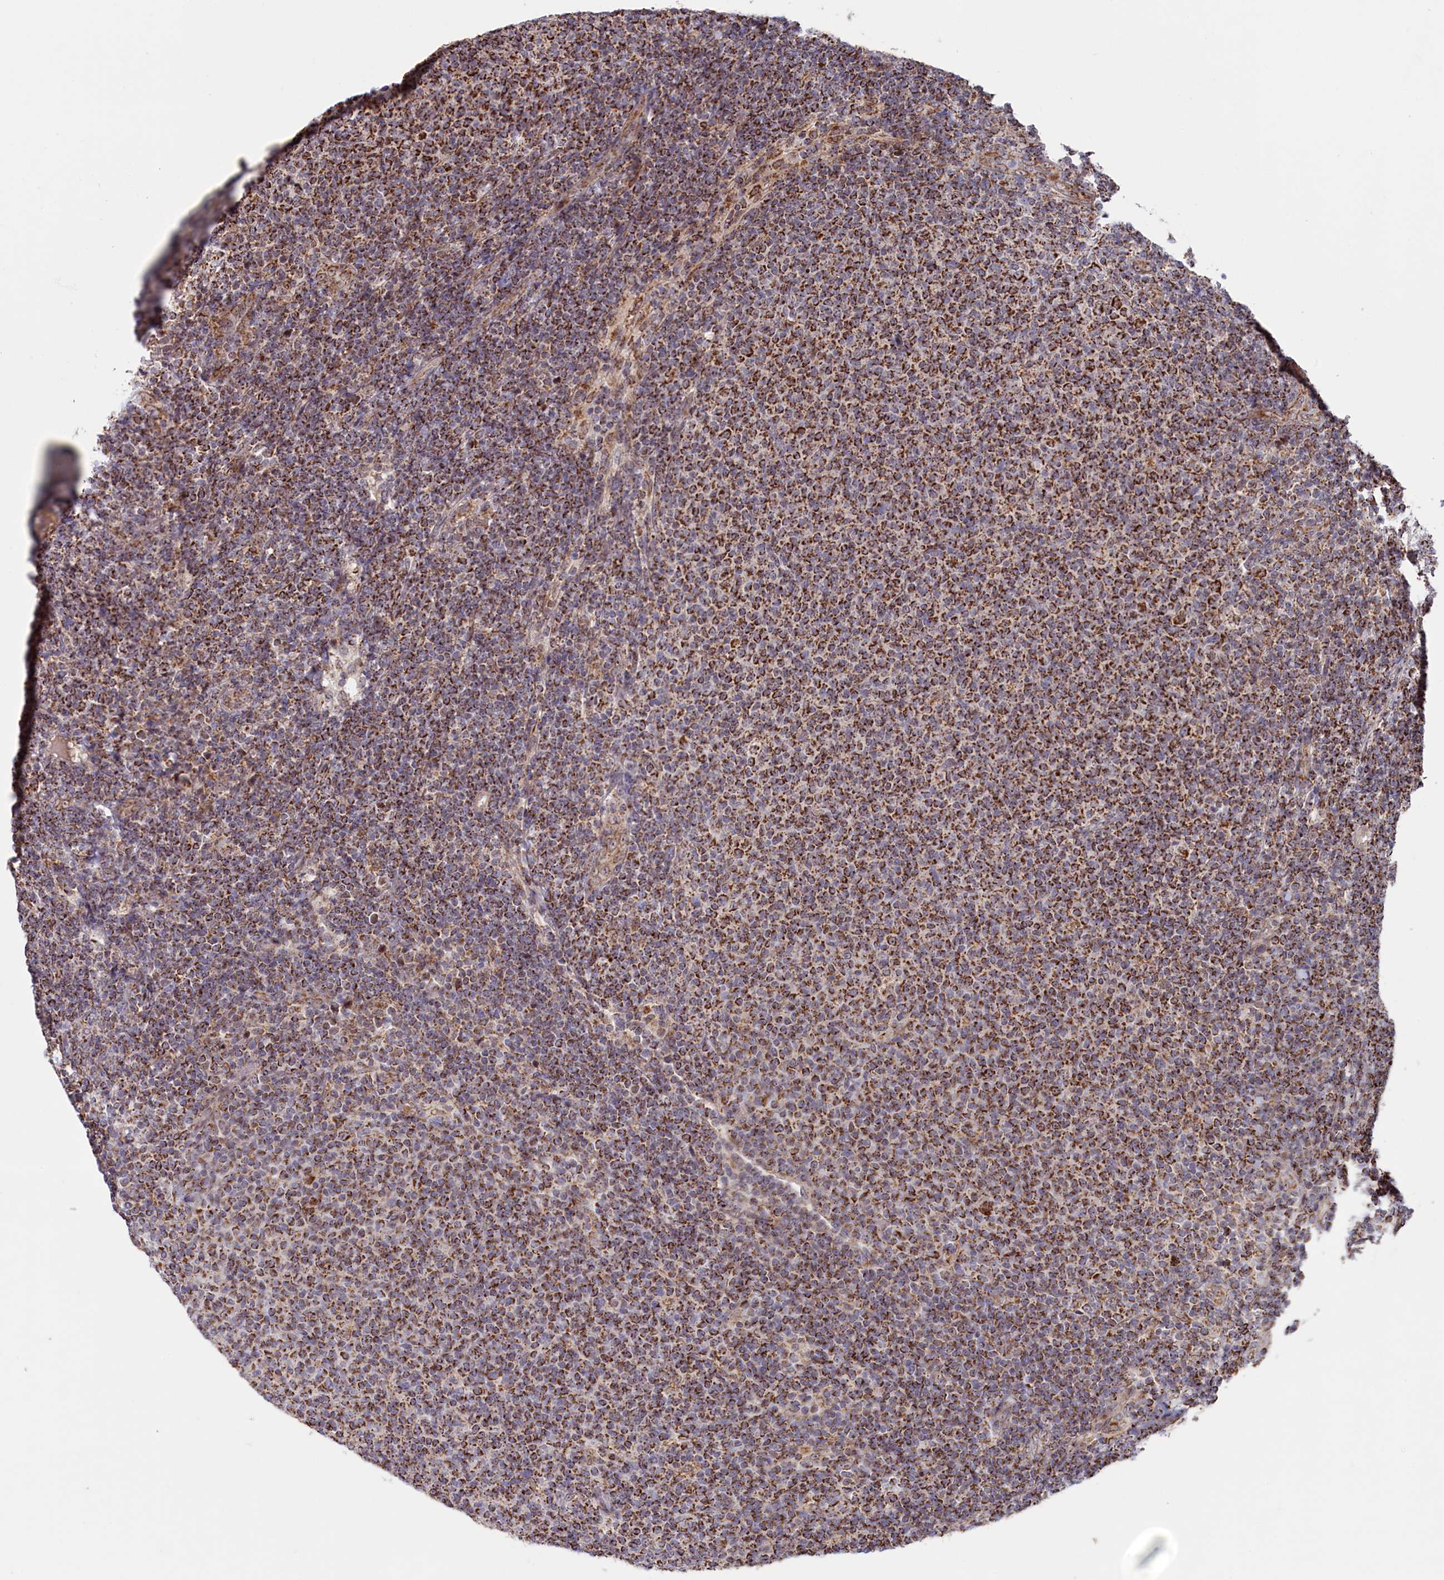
{"staining": {"intensity": "strong", "quantity": ">75%", "location": "cytoplasmic/membranous"}, "tissue": "lymphoma", "cell_type": "Tumor cells", "image_type": "cancer", "snomed": [{"axis": "morphology", "description": "Malignant lymphoma, non-Hodgkin's type, Low grade"}, {"axis": "topography", "description": "Lymph node"}], "caption": "Brown immunohistochemical staining in human lymphoma shows strong cytoplasmic/membranous expression in about >75% of tumor cells.", "gene": "DUS3L", "patient": {"sex": "male", "age": 66}}